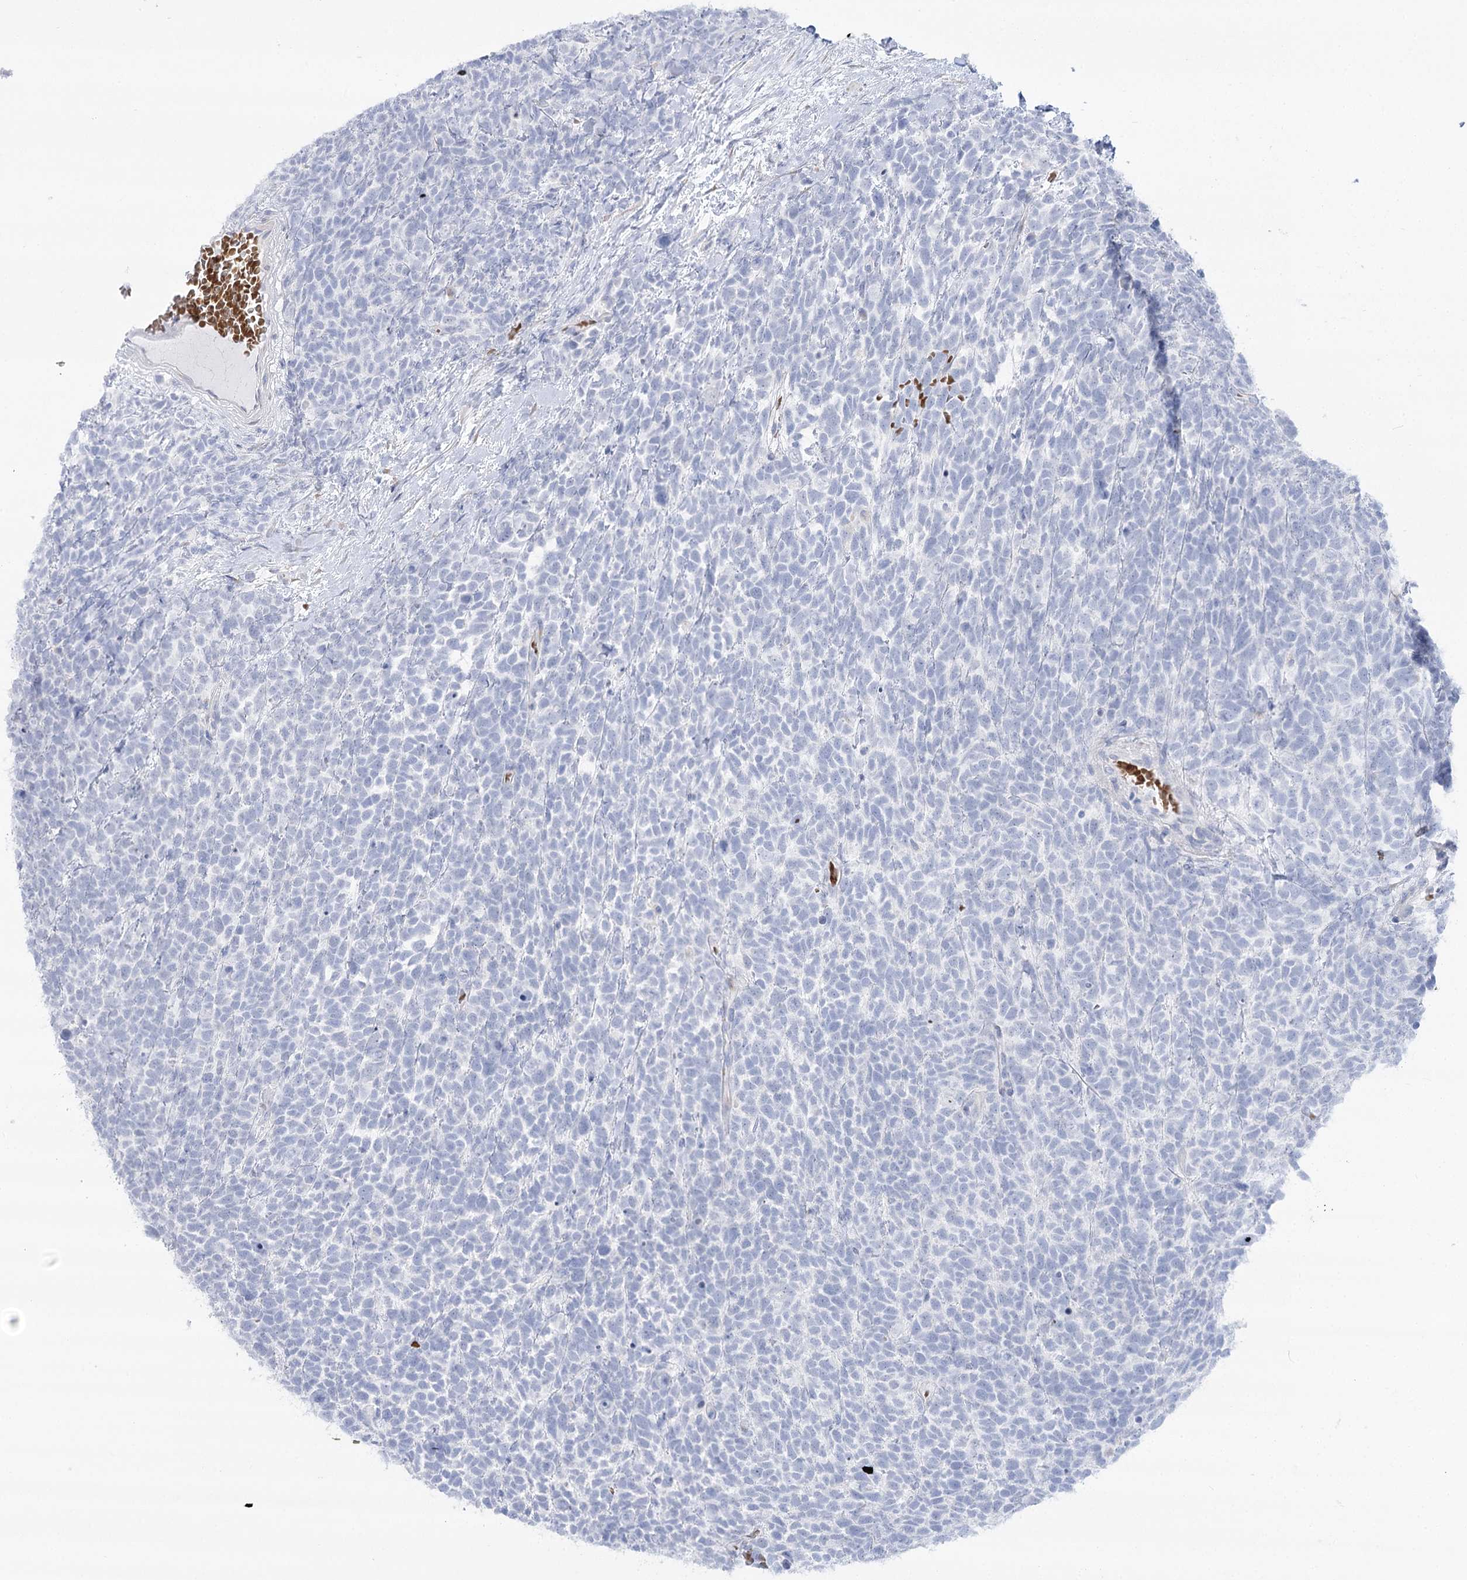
{"staining": {"intensity": "negative", "quantity": "none", "location": "none"}, "tissue": "urothelial cancer", "cell_type": "Tumor cells", "image_type": "cancer", "snomed": [{"axis": "morphology", "description": "Urothelial carcinoma, High grade"}, {"axis": "topography", "description": "Urinary bladder"}], "caption": "Tumor cells show no significant positivity in urothelial carcinoma (high-grade).", "gene": "SIAE", "patient": {"sex": "female", "age": 82}}